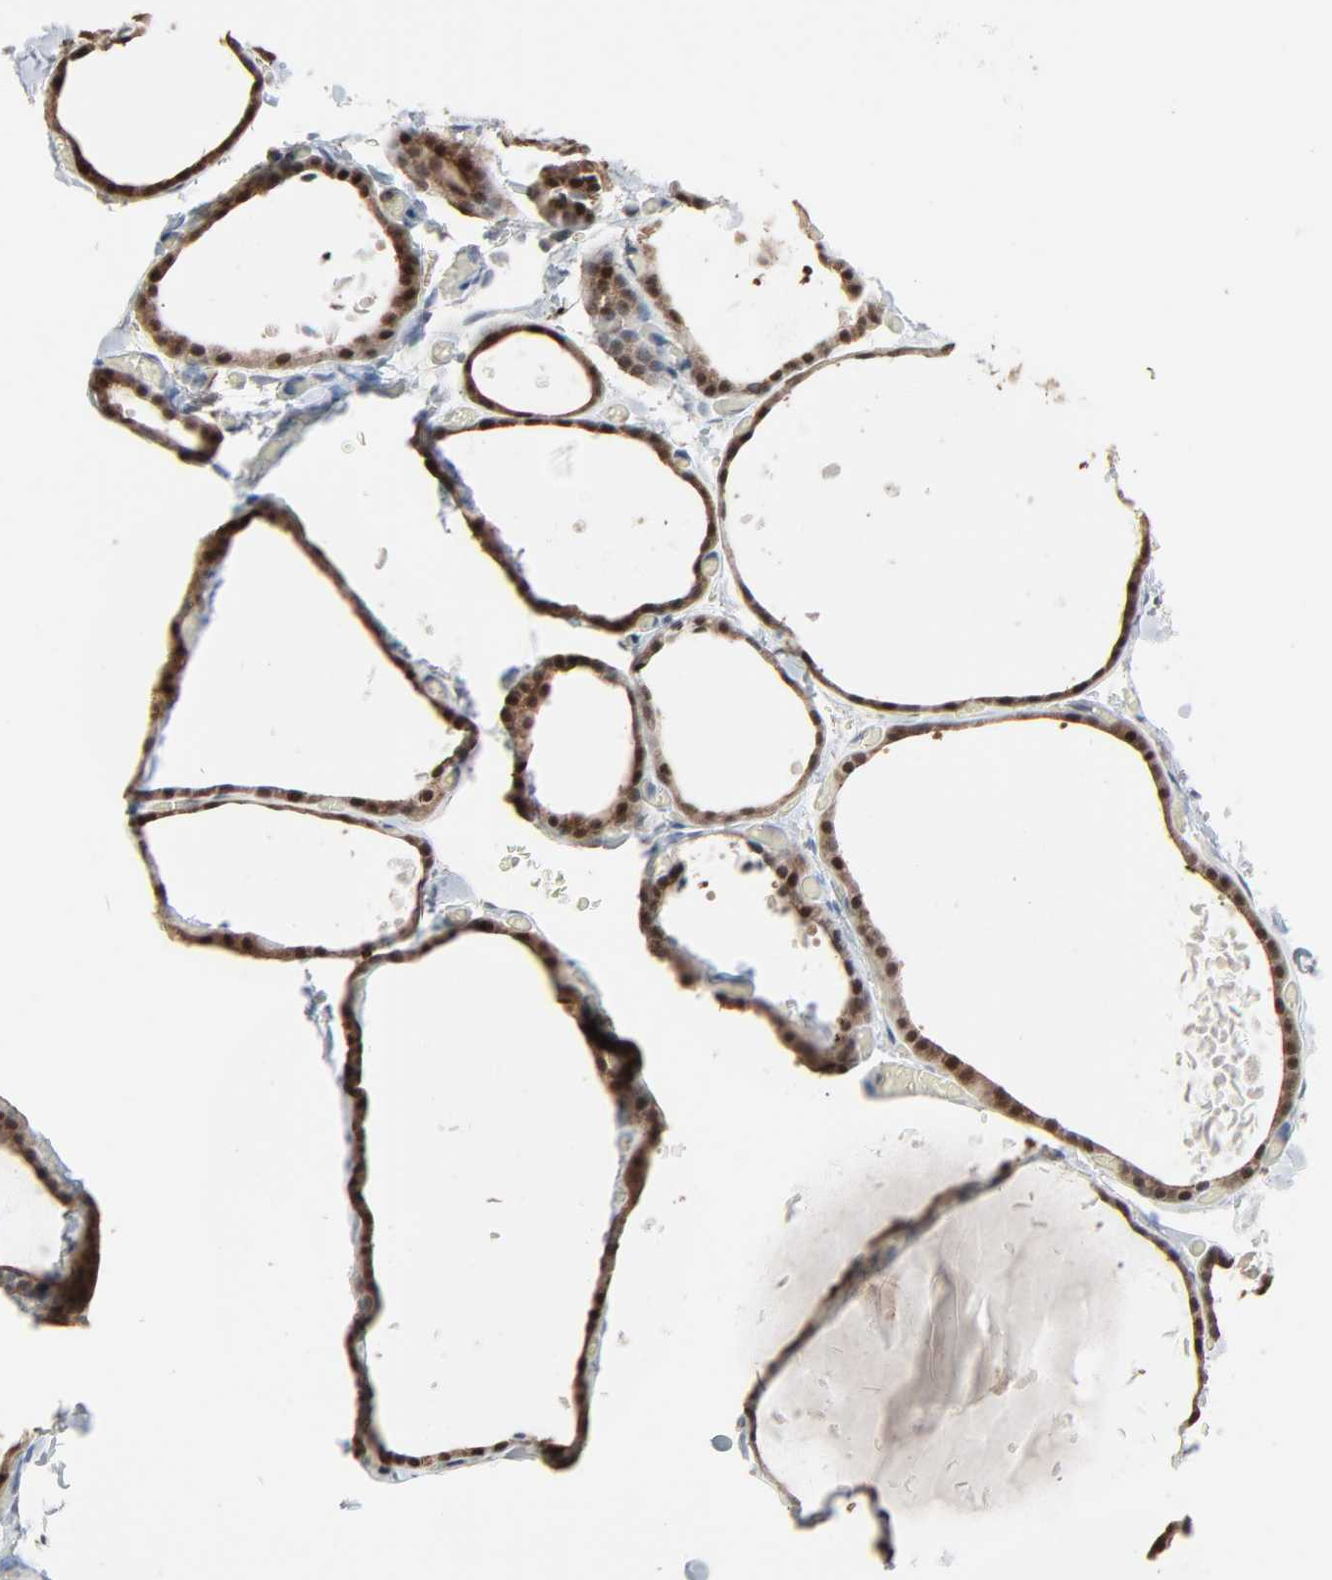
{"staining": {"intensity": "weak", "quantity": ">75%", "location": "cytoplasmic/membranous,nuclear"}, "tissue": "thyroid gland", "cell_type": "Glandular cells", "image_type": "normal", "snomed": [{"axis": "morphology", "description": "Normal tissue, NOS"}, {"axis": "topography", "description": "Thyroid gland"}], "caption": "This photomicrograph exhibits immunohistochemistry staining of unremarkable human thyroid gland, with low weak cytoplasmic/membranous,nuclear expression in approximately >75% of glandular cells.", "gene": "DOCK8", "patient": {"sex": "female", "age": 22}}